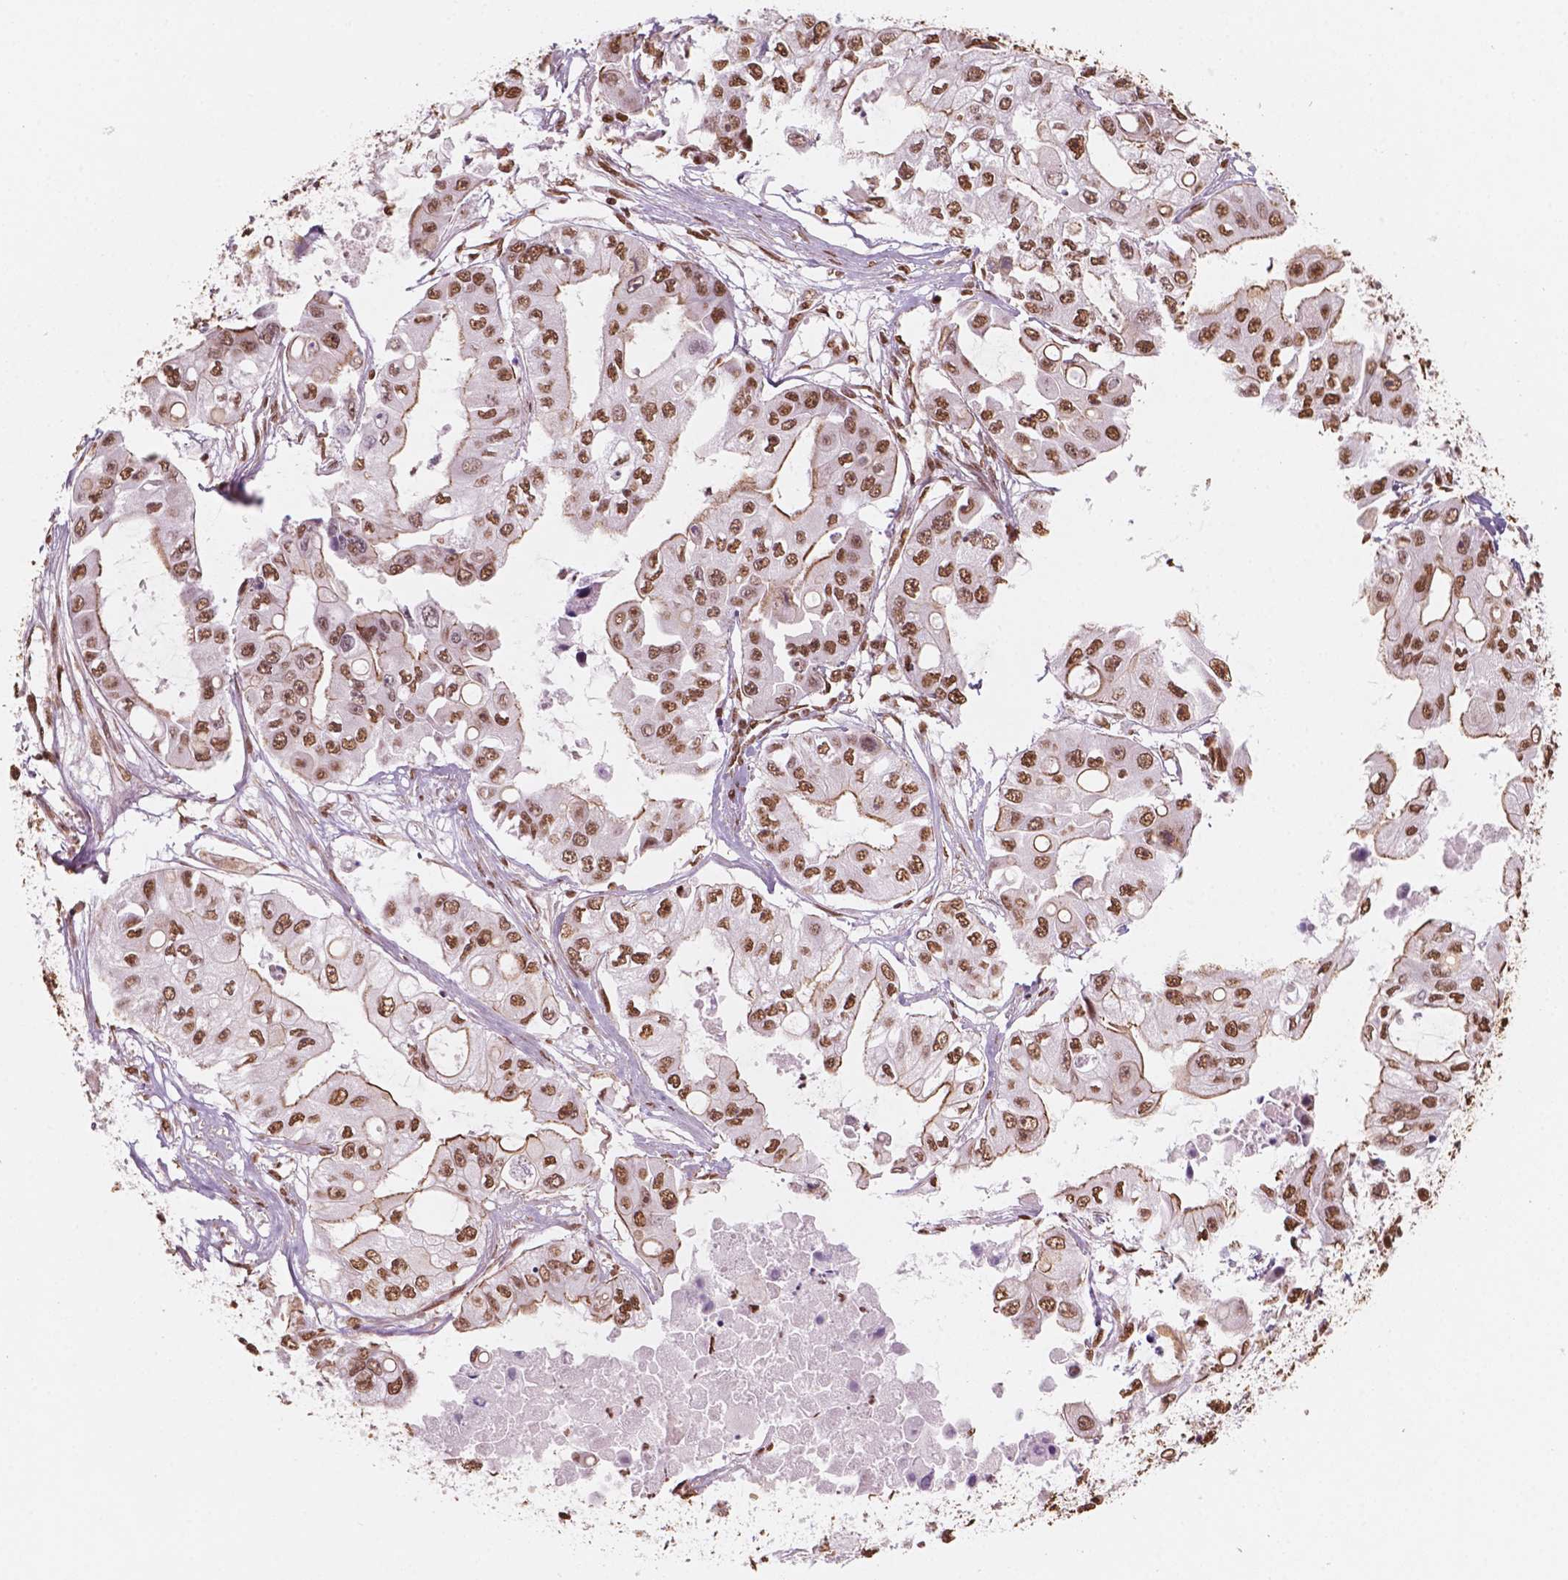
{"staining": {"intensity": "moderate", "quantity": ">75%", "location": "nuclear"}, "tissue": "ovarian cancer", "cell_type": "Tumor cells", "image_type": "cancer", "snomed": [{"axis": "morphology", "description": "Cystadenocarcinoma, serous, NOS"}, {"axis": "topography", "description": "Ovary"}], "caption": "Tumor cells exhibit medium levels of moderate nuclear staining in about >75% of cells in human serous cystadenocarcinoma (ovarian).", "gene": "GTF3C5", "patient": {"sex": "female", "age": 56}}